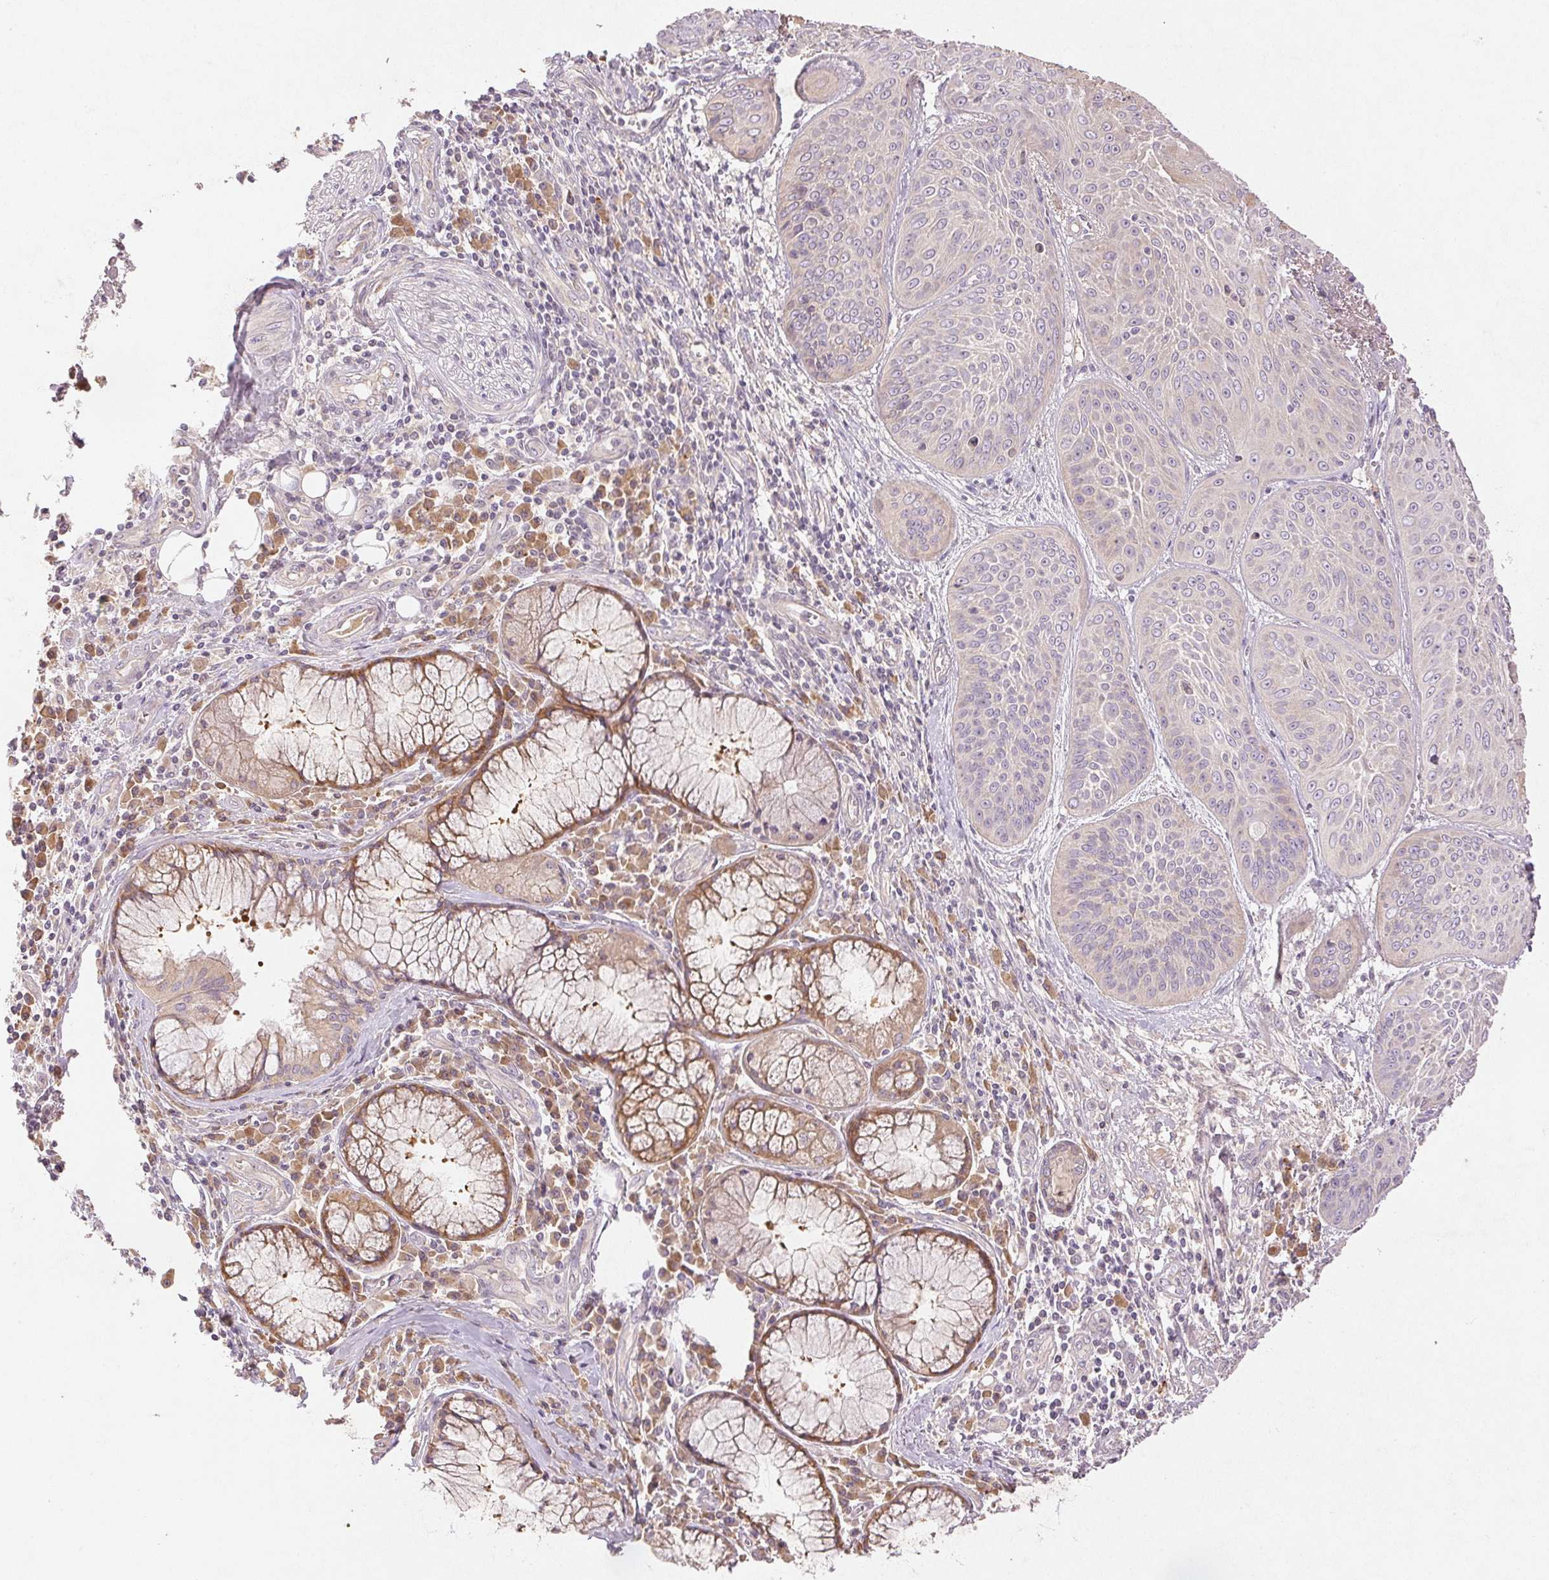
{"staining": {"intensity": "negative", "quantity": "none", "location": "none"}, "tissue": "lung cancer", "cell_type": "Tumor cells", "image_type": "cancer", "snomed": [{"axis": "morphology", "description": "Squamous cell carcinoma, NOS"}, {"axis": "topography", "description": "Lung"}], "caption": "IHC of squamous cell carcinoma (lung) exhibits no positivity in tumor cells.", "gene": "YIF1B", "patient": {"sex": "male", "age": 74}}